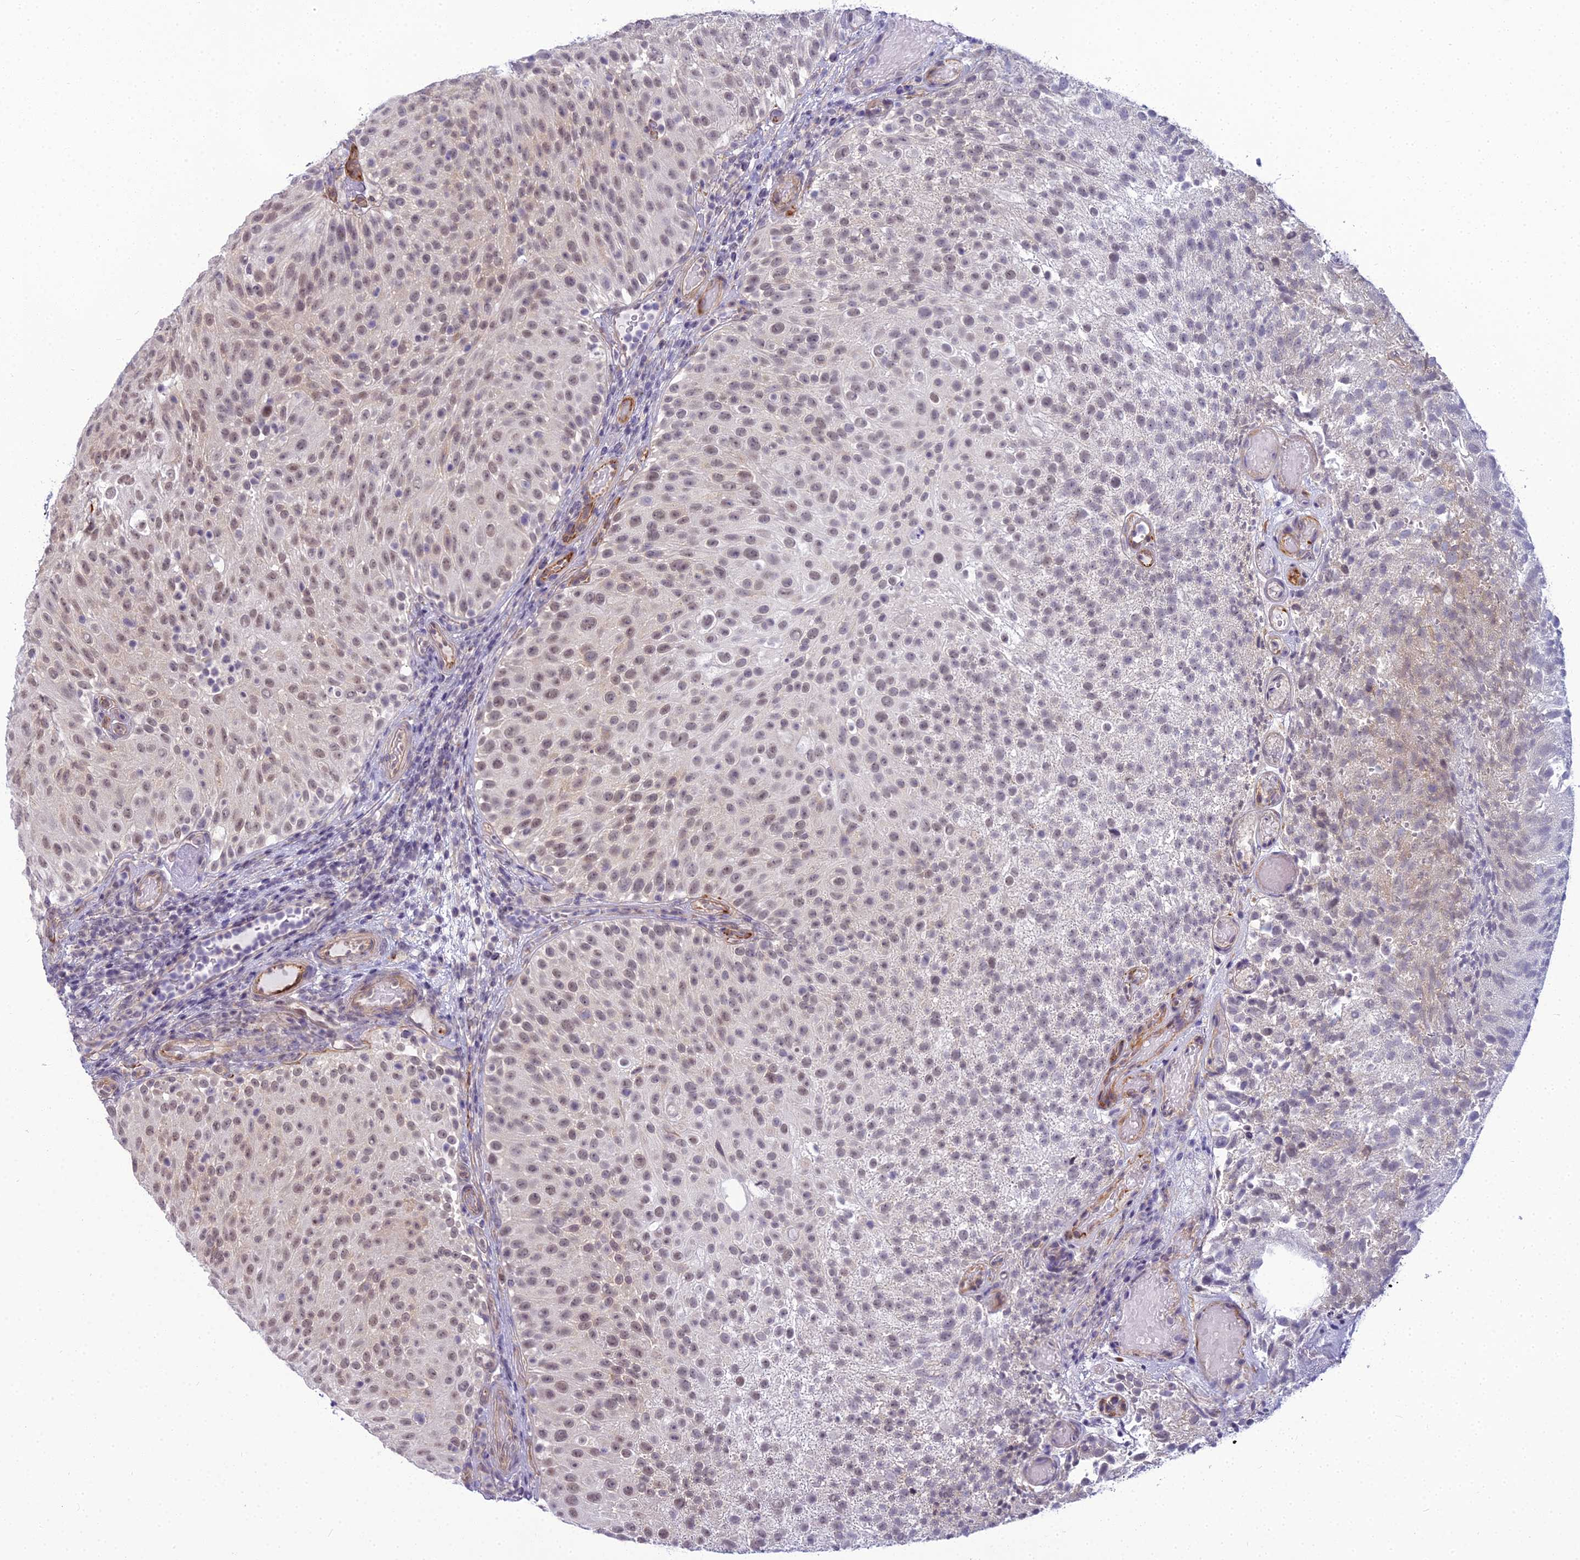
{"staining": {"intensity": "weak", "quantity": ">75%", "location": "nuclear"}, "tissue": "urothelial cancer", "cell_type": "Tumor cells", "image_type": "cancer", "snomed": [{"axis": "morphology", "description": "Urothelial carcinoma, Low grade"}, {"axis": "topography", "description": "Urinary bladder"}], "caption": "Immunohistochemical staining of low-grade urothelial carcinoma exhibits low levels of weak nuclear positivity in about >75% of tumor cells.", "gene": "RGL3", "patient": {"sex": "male", "age": 78}}